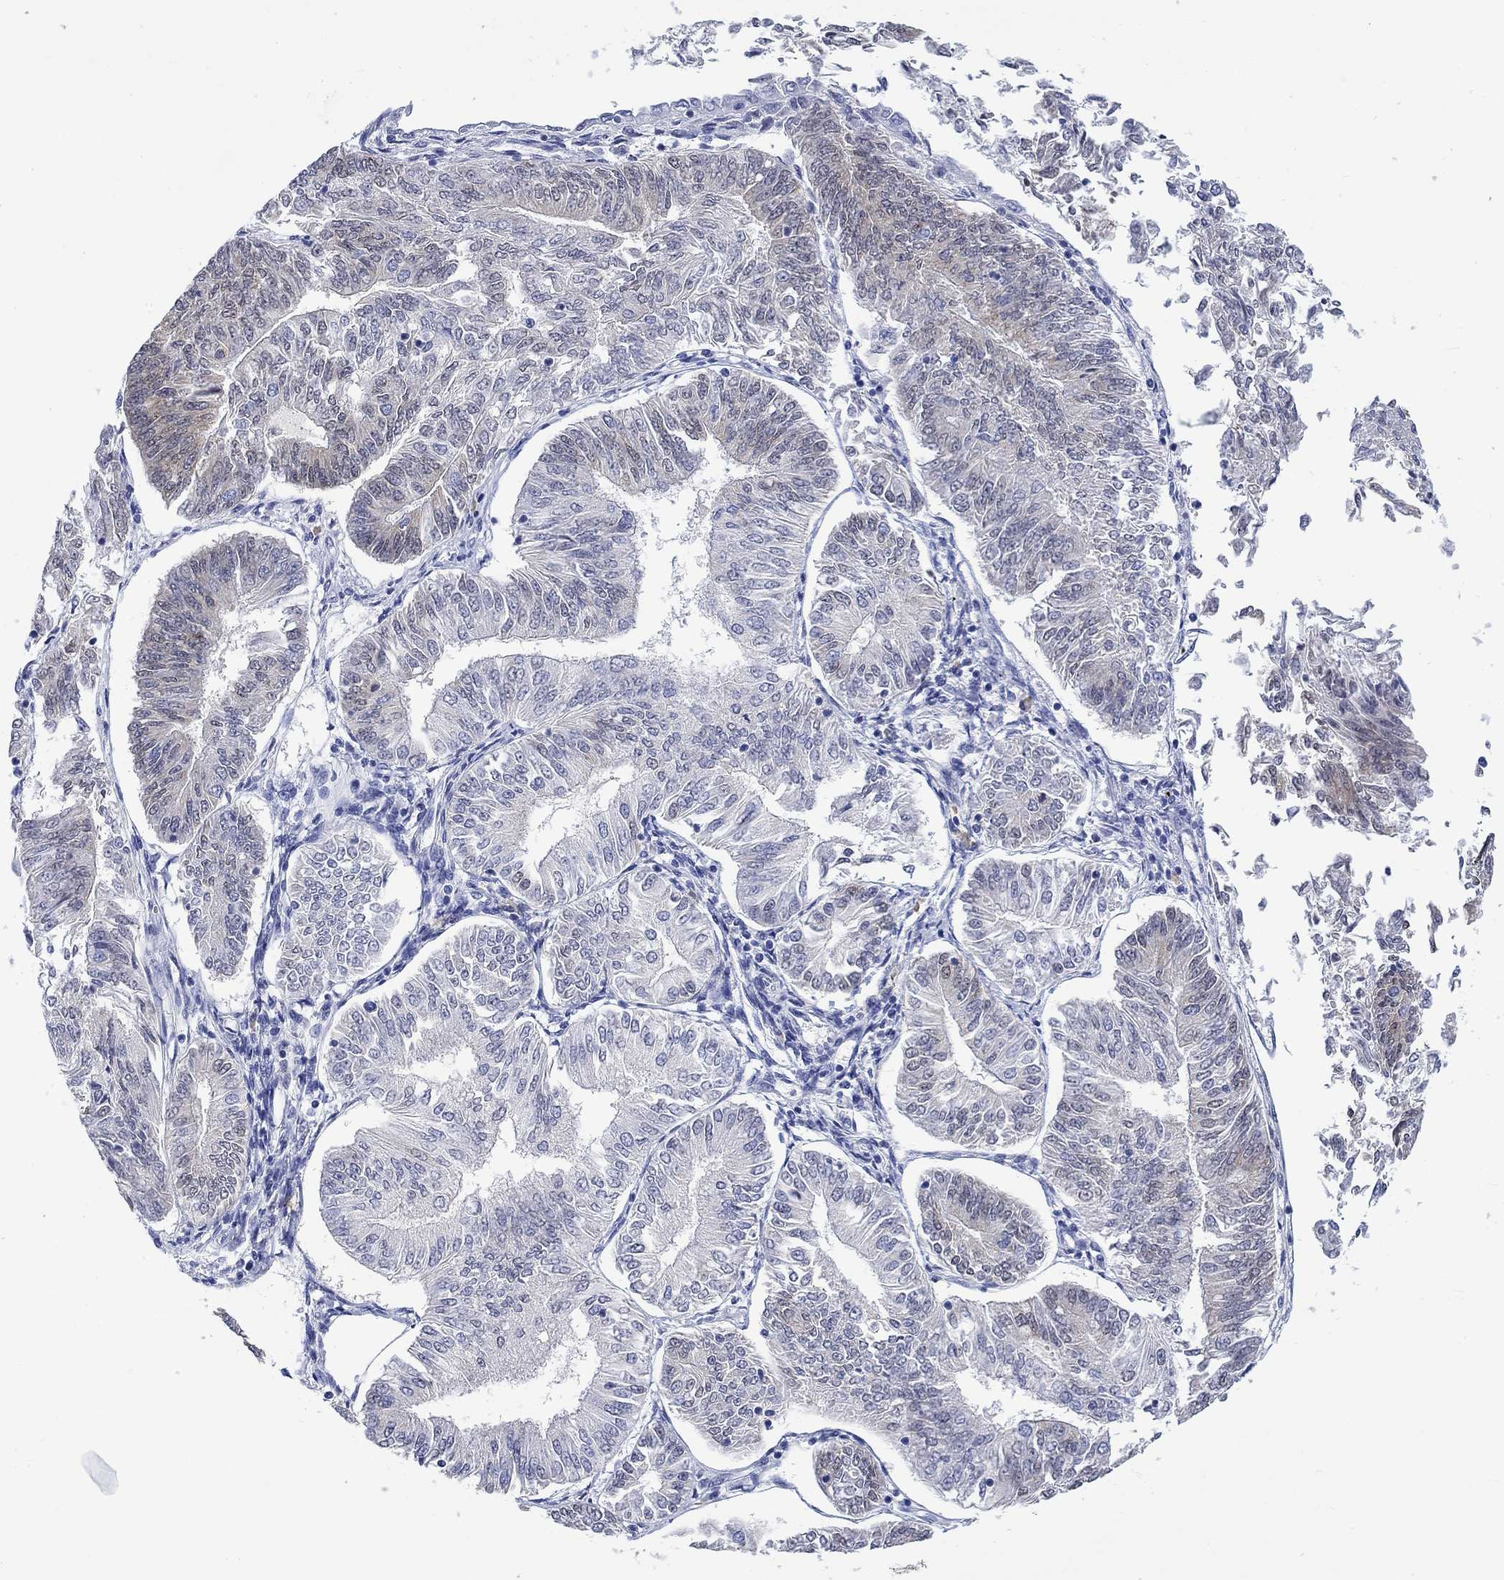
{"staining": {"intensity": "moderate", "quantity": "<25%", "location": "cytoplasmic/membranous"}, "tissue": "endometrial cancer", "cell_type": "Tumor cells", "image_type": "cancer", "snomed": [{"axis": "morphology", "description": "Adenocarcinoma, NOS"}, {"axis": "topography", "description": "Endometrium"}], "caption": "Protein expression analysis of human adenocarcinoma (endometrial) reveals moderate cytoplasmic/membranous expression in about <25% of tumor cells.", "gene": "MSI1", "patient": {"sex": "female", "age": 58}}